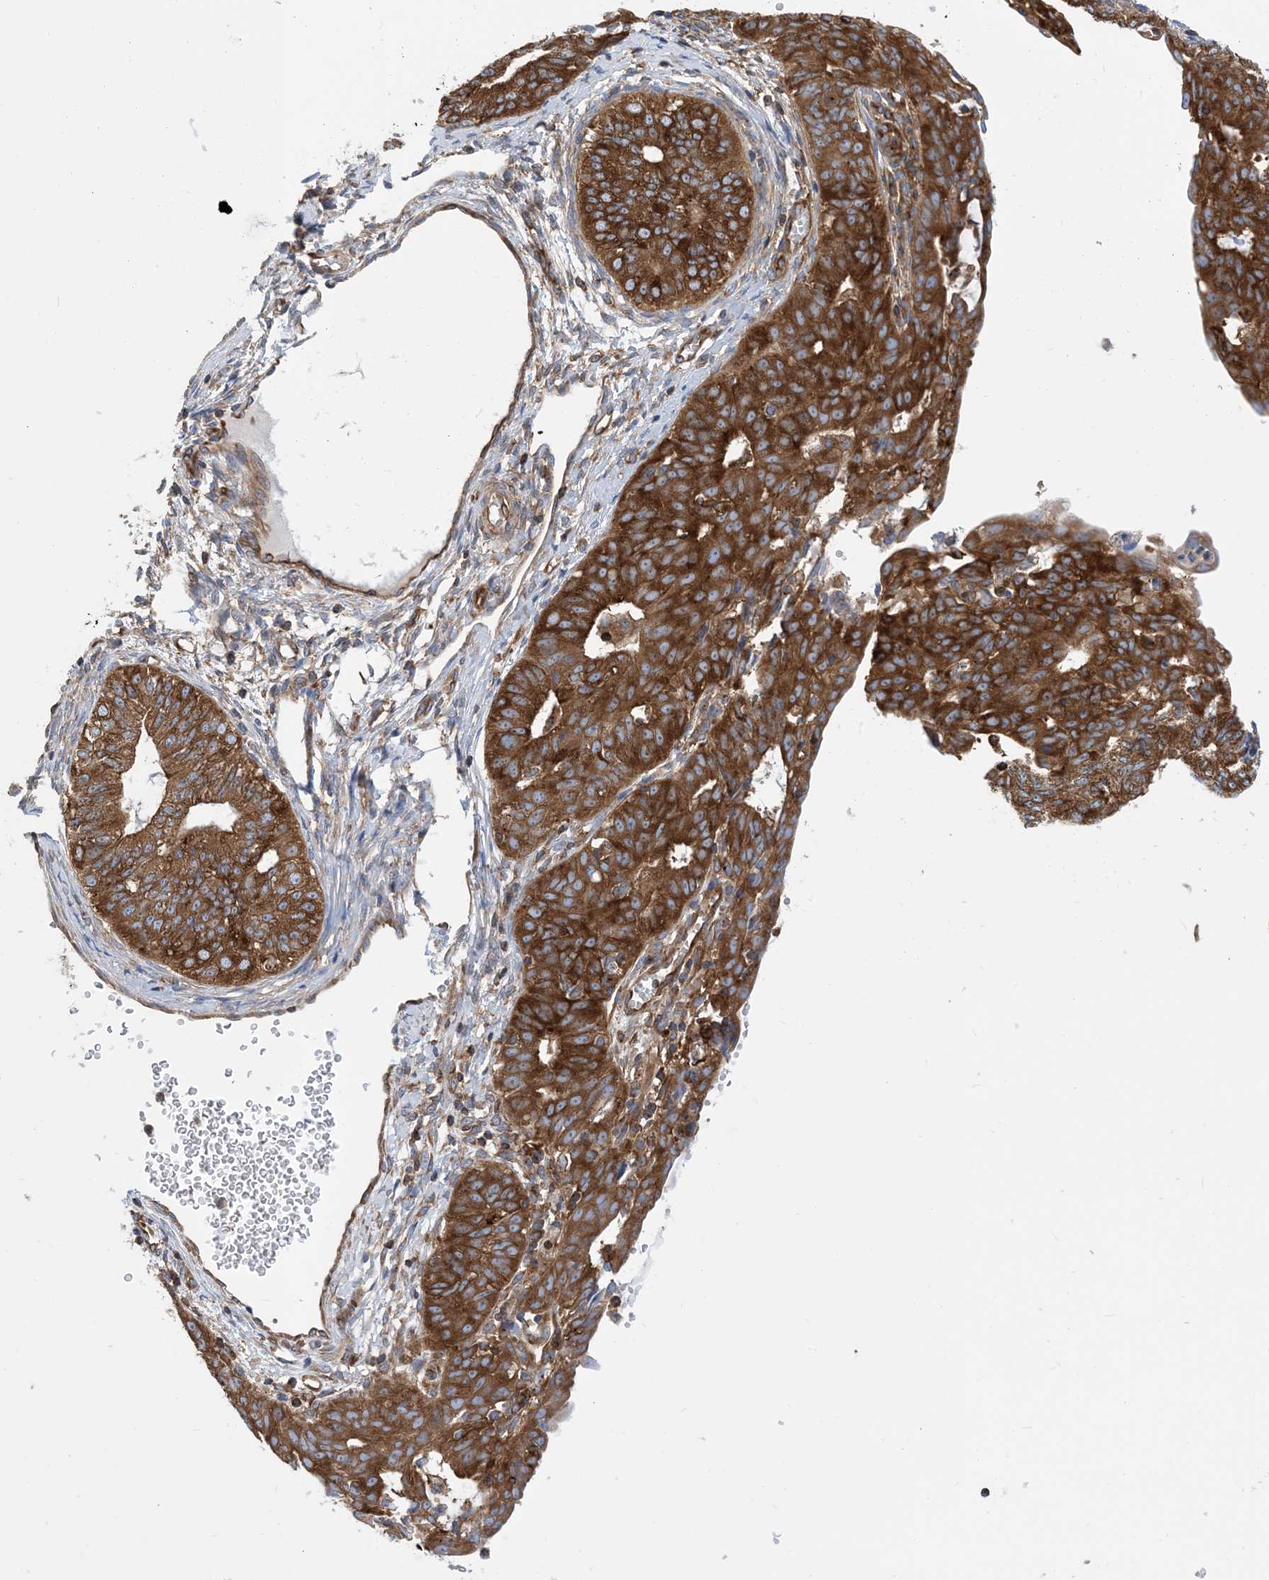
{"staining": {"intensity": "strong", "quantity": ">75%", "location": "cytoplasmic/membranous"}, "tissue": "endometrial cancer", "cell_type": "Tumor cells", "image_type": "cancer", "snomed": [{"axis": "morphology", "description": "Adenocarcinoma, NOS"}, {"axis": "topography", "description": "Endometrium"}], "caption": "Immunohistochemistry (DAB (3,3'-diaminobenzidine)) staining of human endometrial cancer (adenocarcinoma) displays strong cytoplasmic/membranous protein positivity in approximately >75% of tumor cells.", "gene": "DYNC1LI1", "patient": {"sex": "female", "age": 32}}